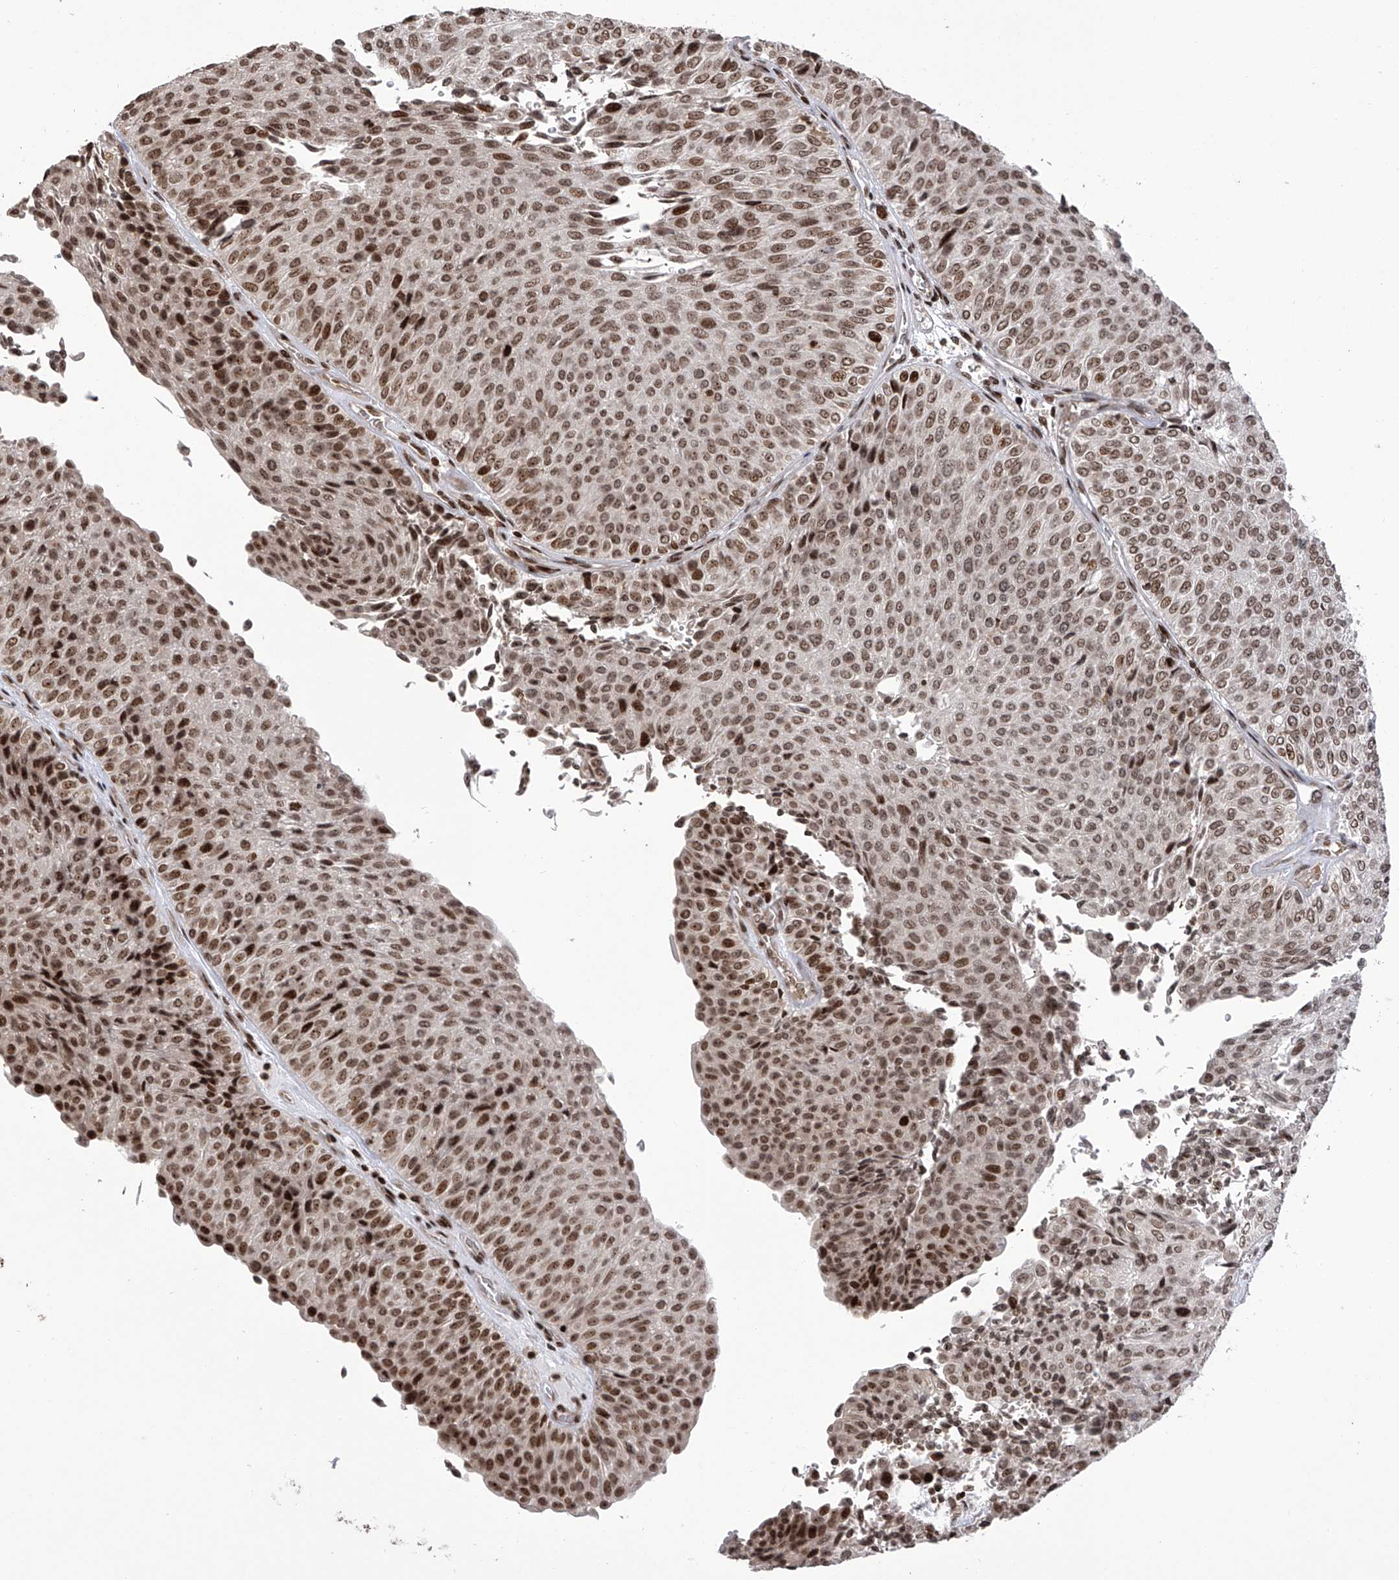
{"staining": {"intensity": "moderate", "quantity": ">75%", "location": "nuclear"}, "tissue": "urothelial cancer", "cell_type": "Tumor cells", "image_type": "cancer", "snomed": [{"axis": "morphology", "description": "Urothelial carcinoma, Low grade"}, {"axis": "topography", "description": "Urinary bladder"}], "caption": "The immunohistochemical stain highlights moderate nuclear staining in tumor cells of low-grade urothelial carcinoma tissue.", "gene": "PAK1IP1", "patient": {"sex": "male", "age": 78}}